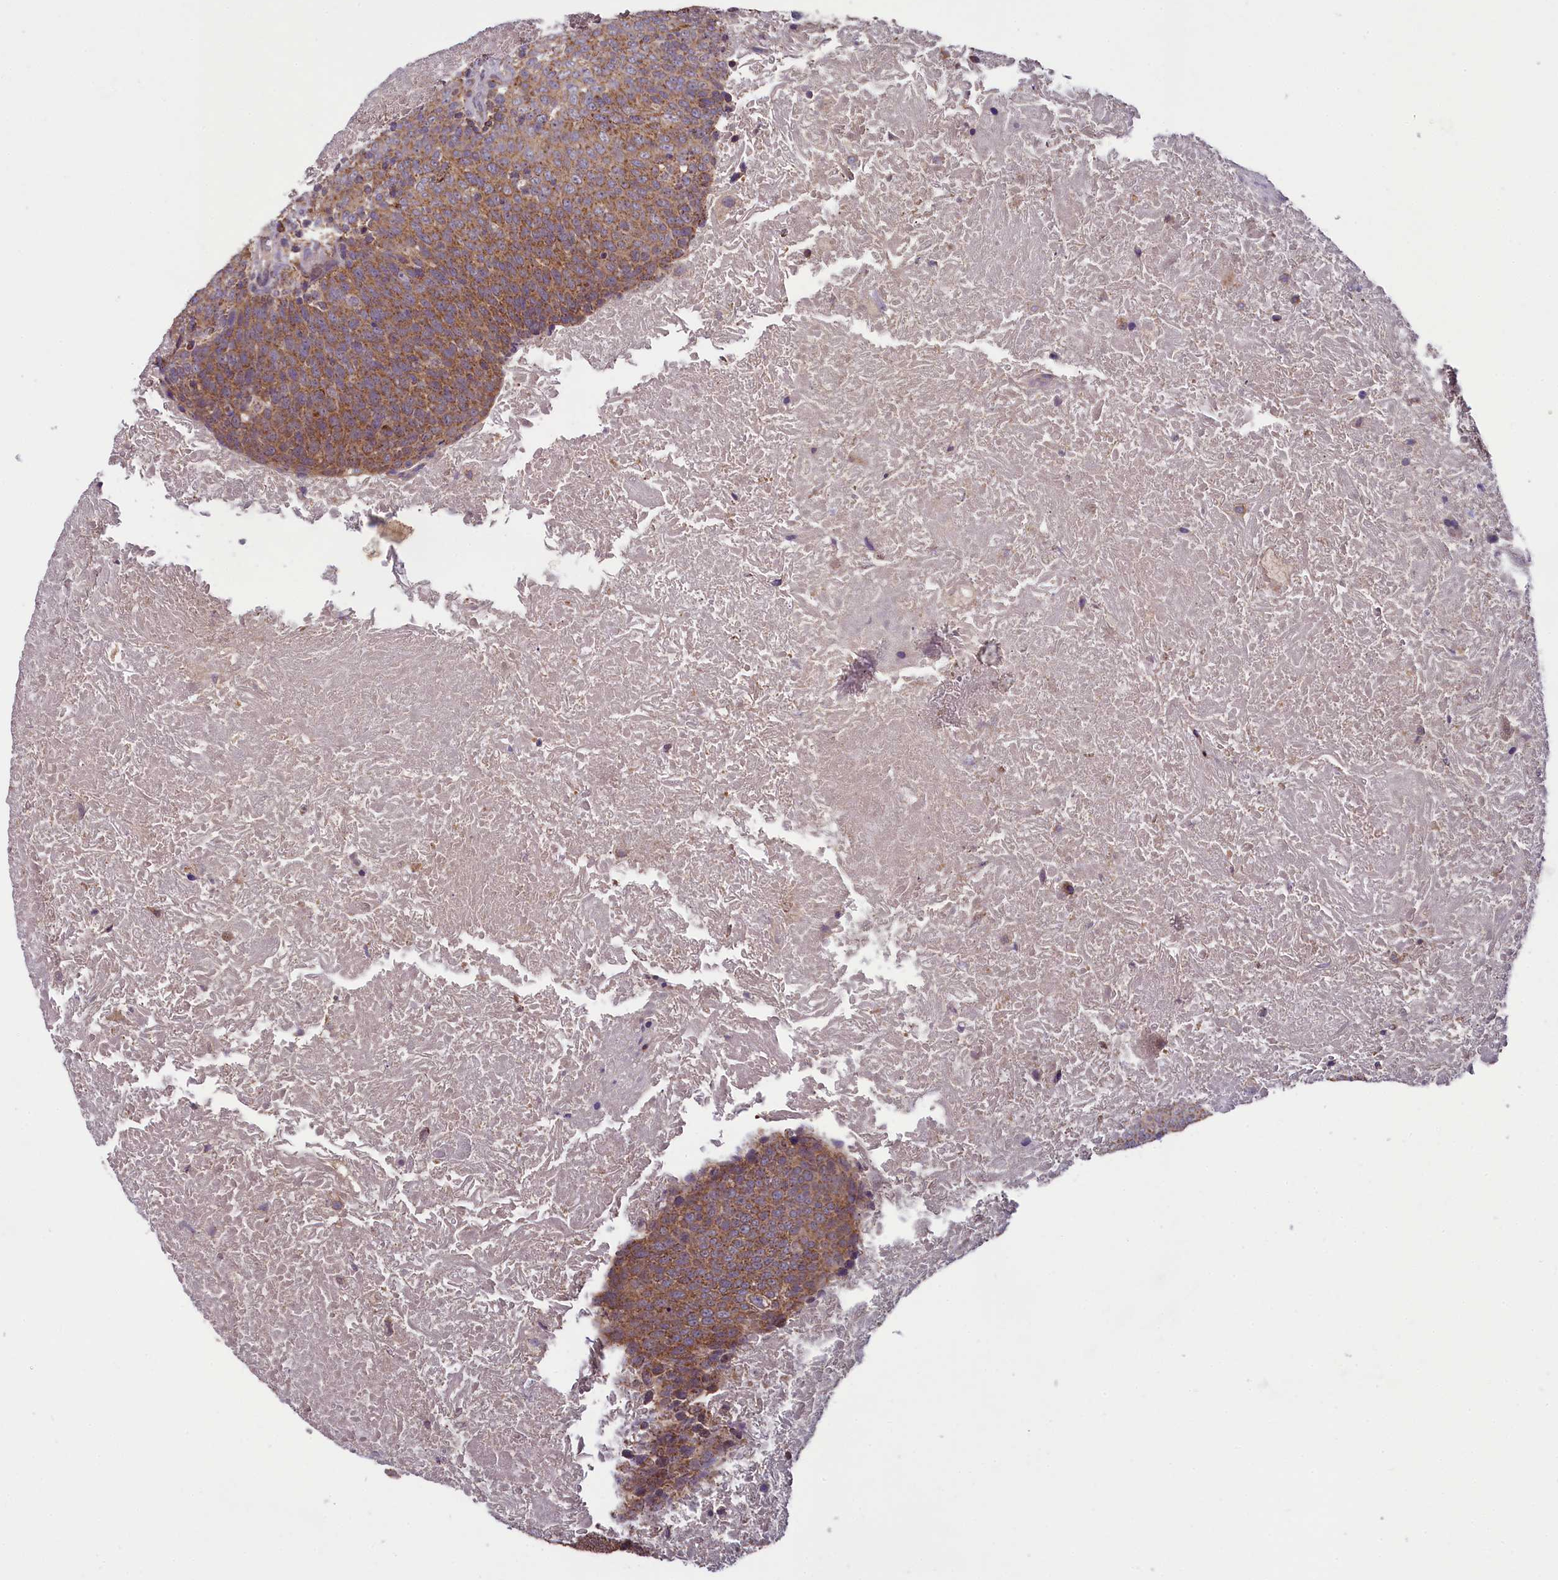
{"staining": {"intensity": "moderate", "quantity": ">75%", "location": "cytoplasmic/membranous"}, "tissue": "head and neck cancer", "cell_type": "Tumor cells", "image_type": "cancer", "snomed": [{"axis": "morphology", "description": "Squamous cell carcinoma, NOS"}, {"axis": "morphology", "description": "Squamous cell carcinoma, metastatic, NOS"}, {"axis": "topography", "description": "Lymph node"}, {"axis": "topography", "description": "Head-Neck"}], "caption": "Immunohistochemistry (IHC) of human head and neck cancer (metastatic squamous cell carcinoma) demonstrates medium levels of moderate cytoplasmic/membranous expression in about >75% of tumor cells. The staining was performed using DAB, with brown indicating positive protein expression. Nuclei are stained blue with hematoxylin.", "gene": "MRPL57", "patient": {"sex": "male", "age": 62}}